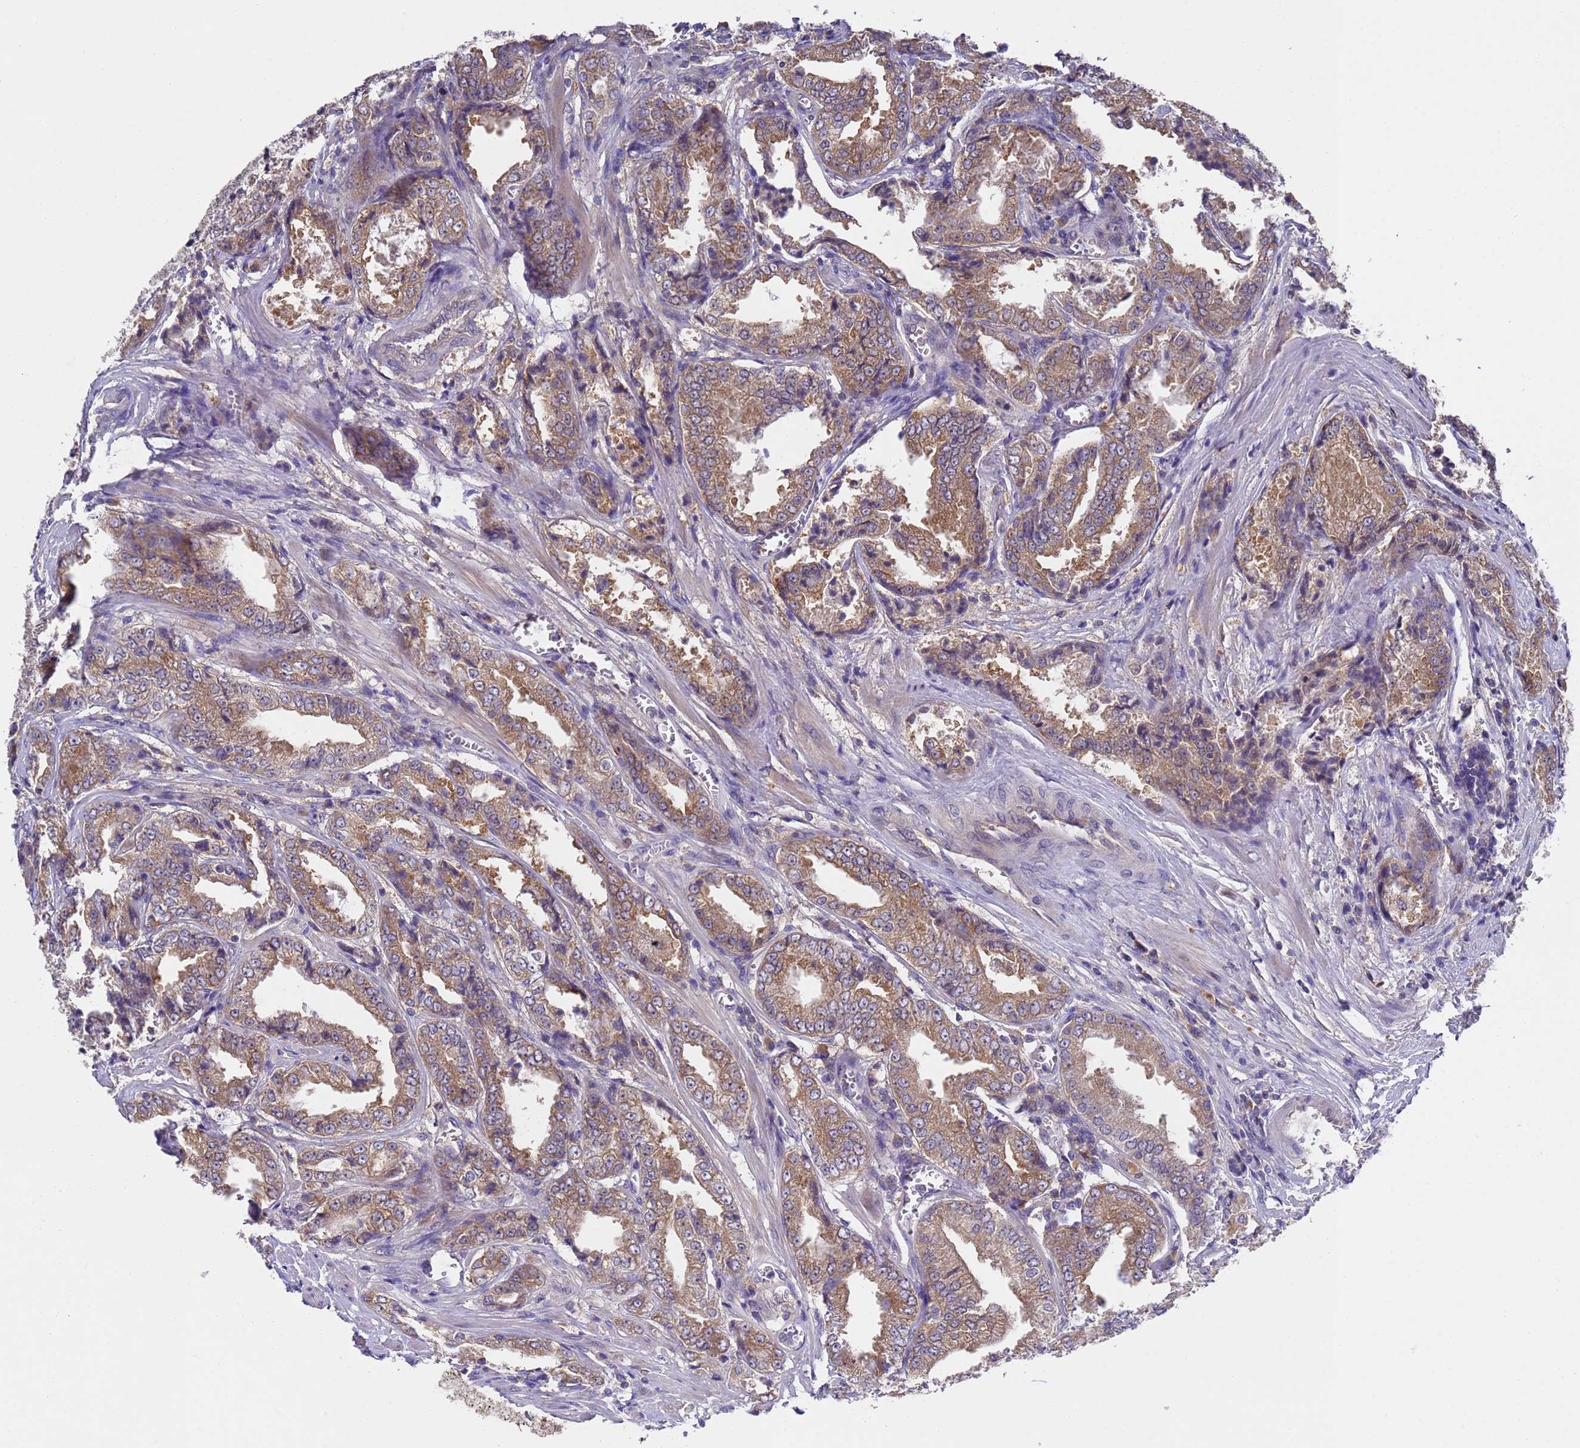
{"staining": {"intensity": "moderate", "quantity": ">75%", "location": "cytoplasmic/membranous"}, "tissue": "prostate cancer", "cell_type": "Tumor cells", "image_type": "cancer", "snomed": [{"axis": "morphology", "description": "Adenocarcinoma, High grade"}, {"axis": "topography", "description": "Prostate"}], "caption": "A brown stain labels moderate cytoplasmic/membranous expression of a protein in high-grade adenocarcinoma (prostate) tumor cells. Nuclei are stained in blue.", "gene": "DCAF12L2", "patient": {"sex": "male", "age": 72}}